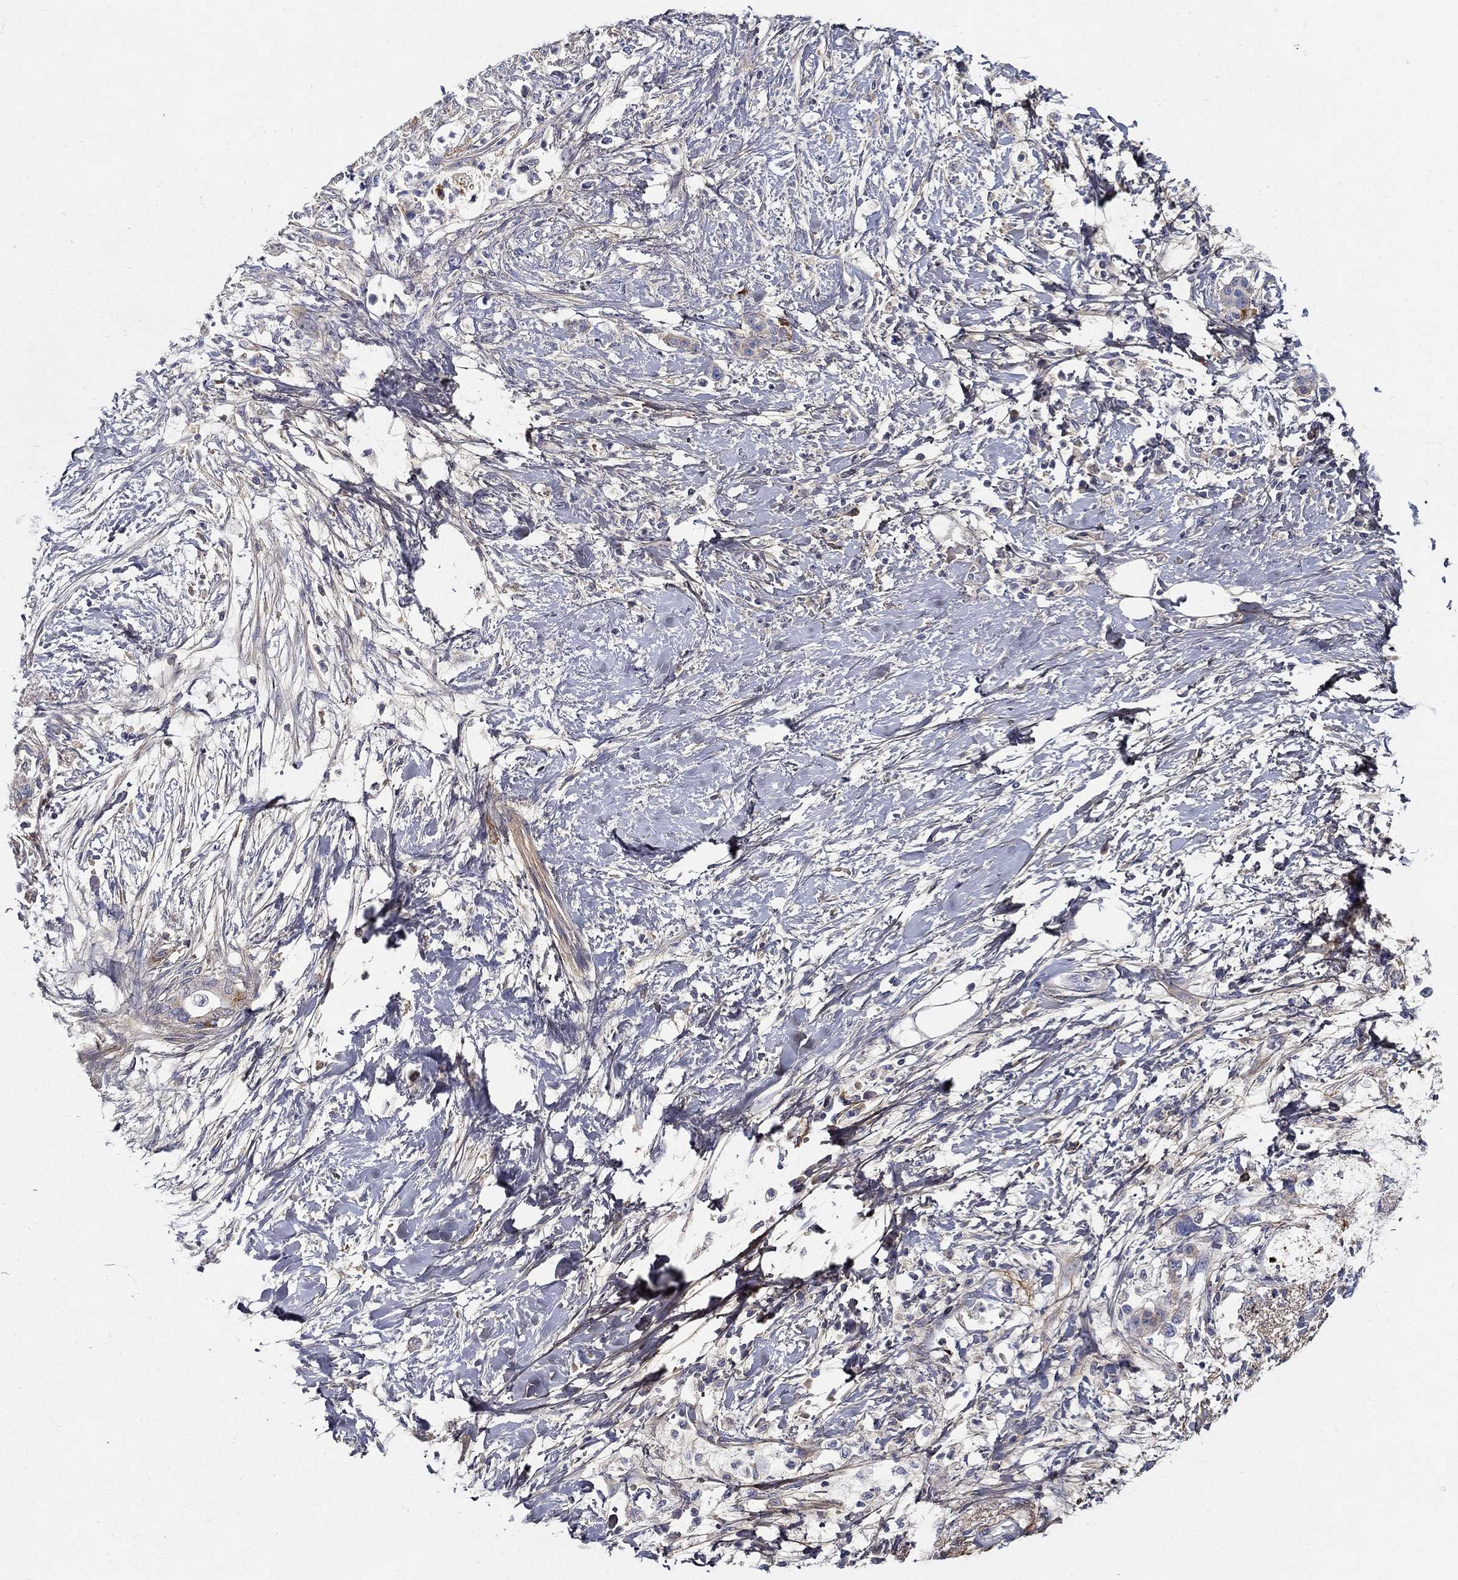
{"staining": {"intensity": "weak", "quantity": "25%-75%", "location": "cytoplasmic/membranous"}, "tissue": "pancreatic cancer", "cell_type": "Tumor cells", "image_type": "cancer", "snomed": [{"axis": "morphology", "description": "Normal tissue, NOS"}, {"axis": "morphology", "description": "Adenocarcinoma, NOS"}, {"axis": "topography", "description": "Pancreas"}, {"axis": "topography", "description": "Duodenum"}], "caption": "A micrograph showing weak cytoplasmic/membranous staining in approximately 25%-75% of tumor cells in pancreatic cancer, as visualized by brown immunohistochemical staining.", "gene": "TGFBI", "patient": {"sex": "female", "age": 60}}